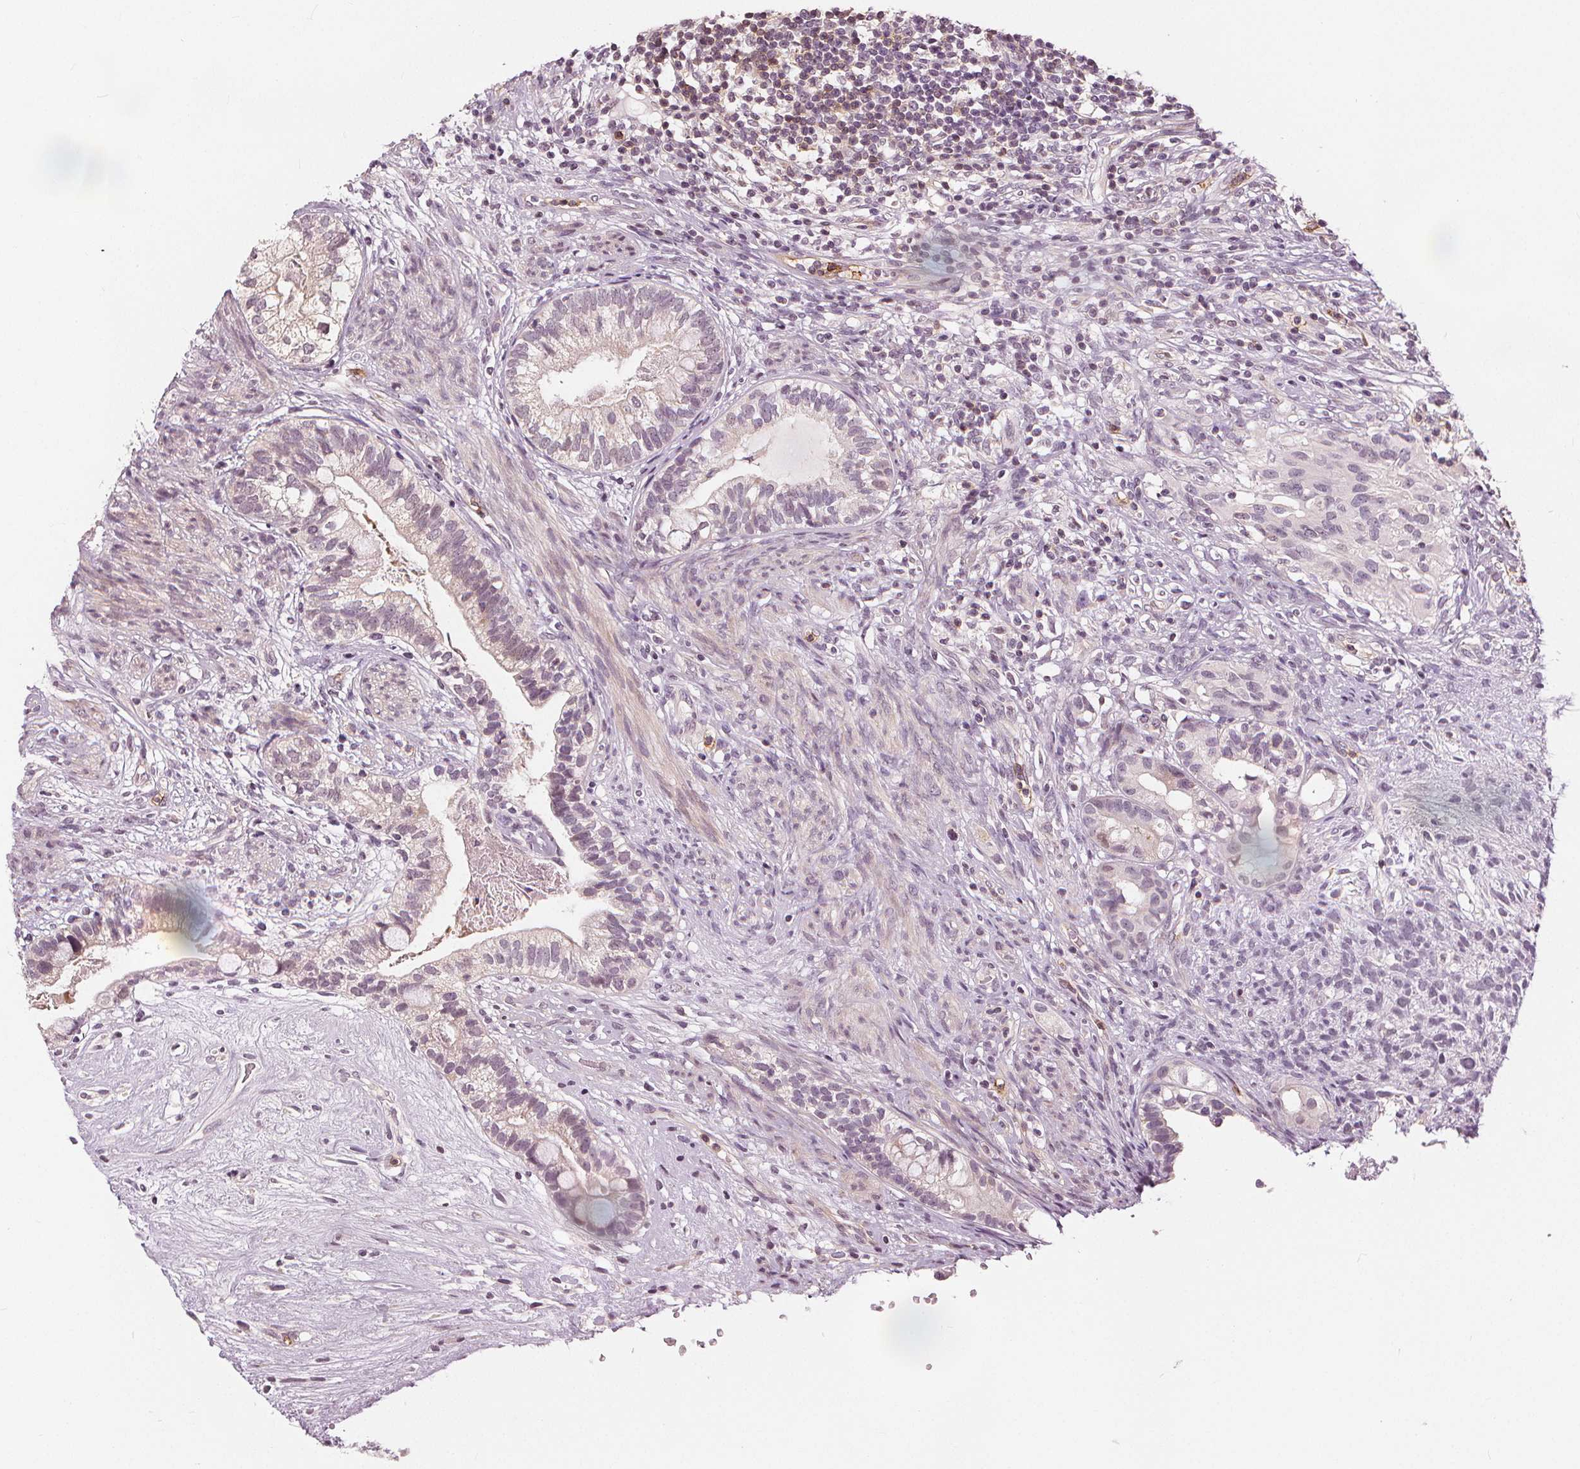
{"staining": {"intensity": "negative", "quantity": "none", "location": "none"}, "tissue": "testis cancer", "cell_type": "Tumor cells", "image_type": "cancer", "snomed": [{"axis": "morphology", "description": "Seminoma, NOS"}, {"axis": "morphology", "description": "Carcinoma, Embryonal, NOS"}, {"axis": "topography", "description": "Testis"}], "caption": "The micrograph displays no significant positivity in tumor cells of testis cancer (embryonal carcinoma). The staining is performed using DAB (3,3'-diaminobenzidine) brown chromogen with nuclei counter-stained in using hematoxylin.", "gene": "SLC34A1", "patient": {"sex": "male", "age": 41}}